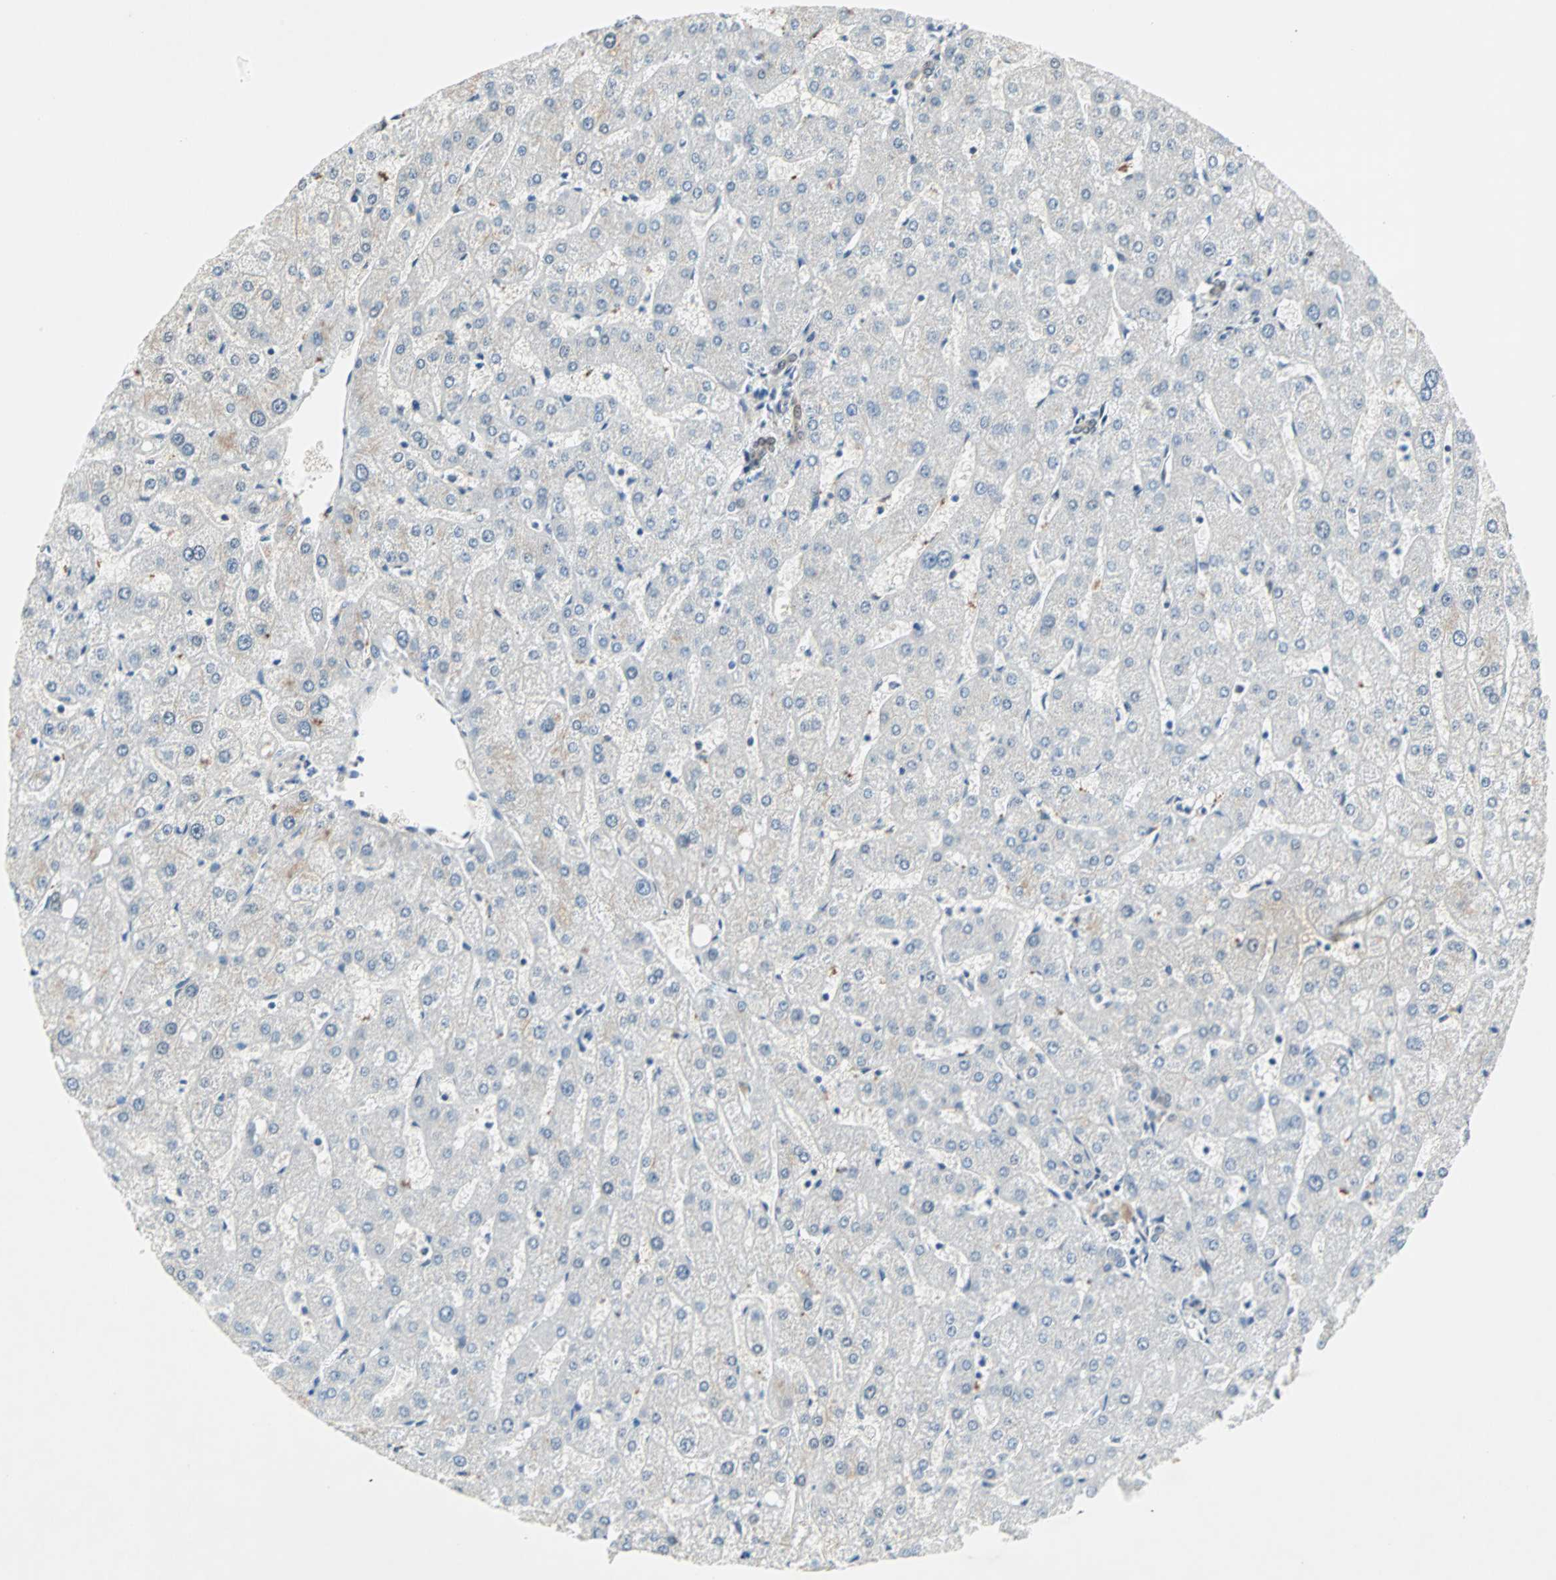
{"staining": {"intensity": "weak", "quantity": ">75%", "location": "cytoplasmic/membranous,nuclear"}, "tissue": "liver", "cell_type": "Cholangiocytes", "image_type": "normal", "snomed": [{"axis": "morphology", "description": "Normal tissue, NOS"}, {"axis": "topography", "description": "Liver"}], "caption": "Protein staining of unremarkable liver displays weak cytoplasmic/membranous,nuclear positivity in approximately >75% of cholangiocytes. (DAB (3,3'-diaminobenzidine) IHC, brown staining for protein, blue staining for nuclei).", "gene": "WWTR1", "patient": {"sex": "male", "age": 67}}